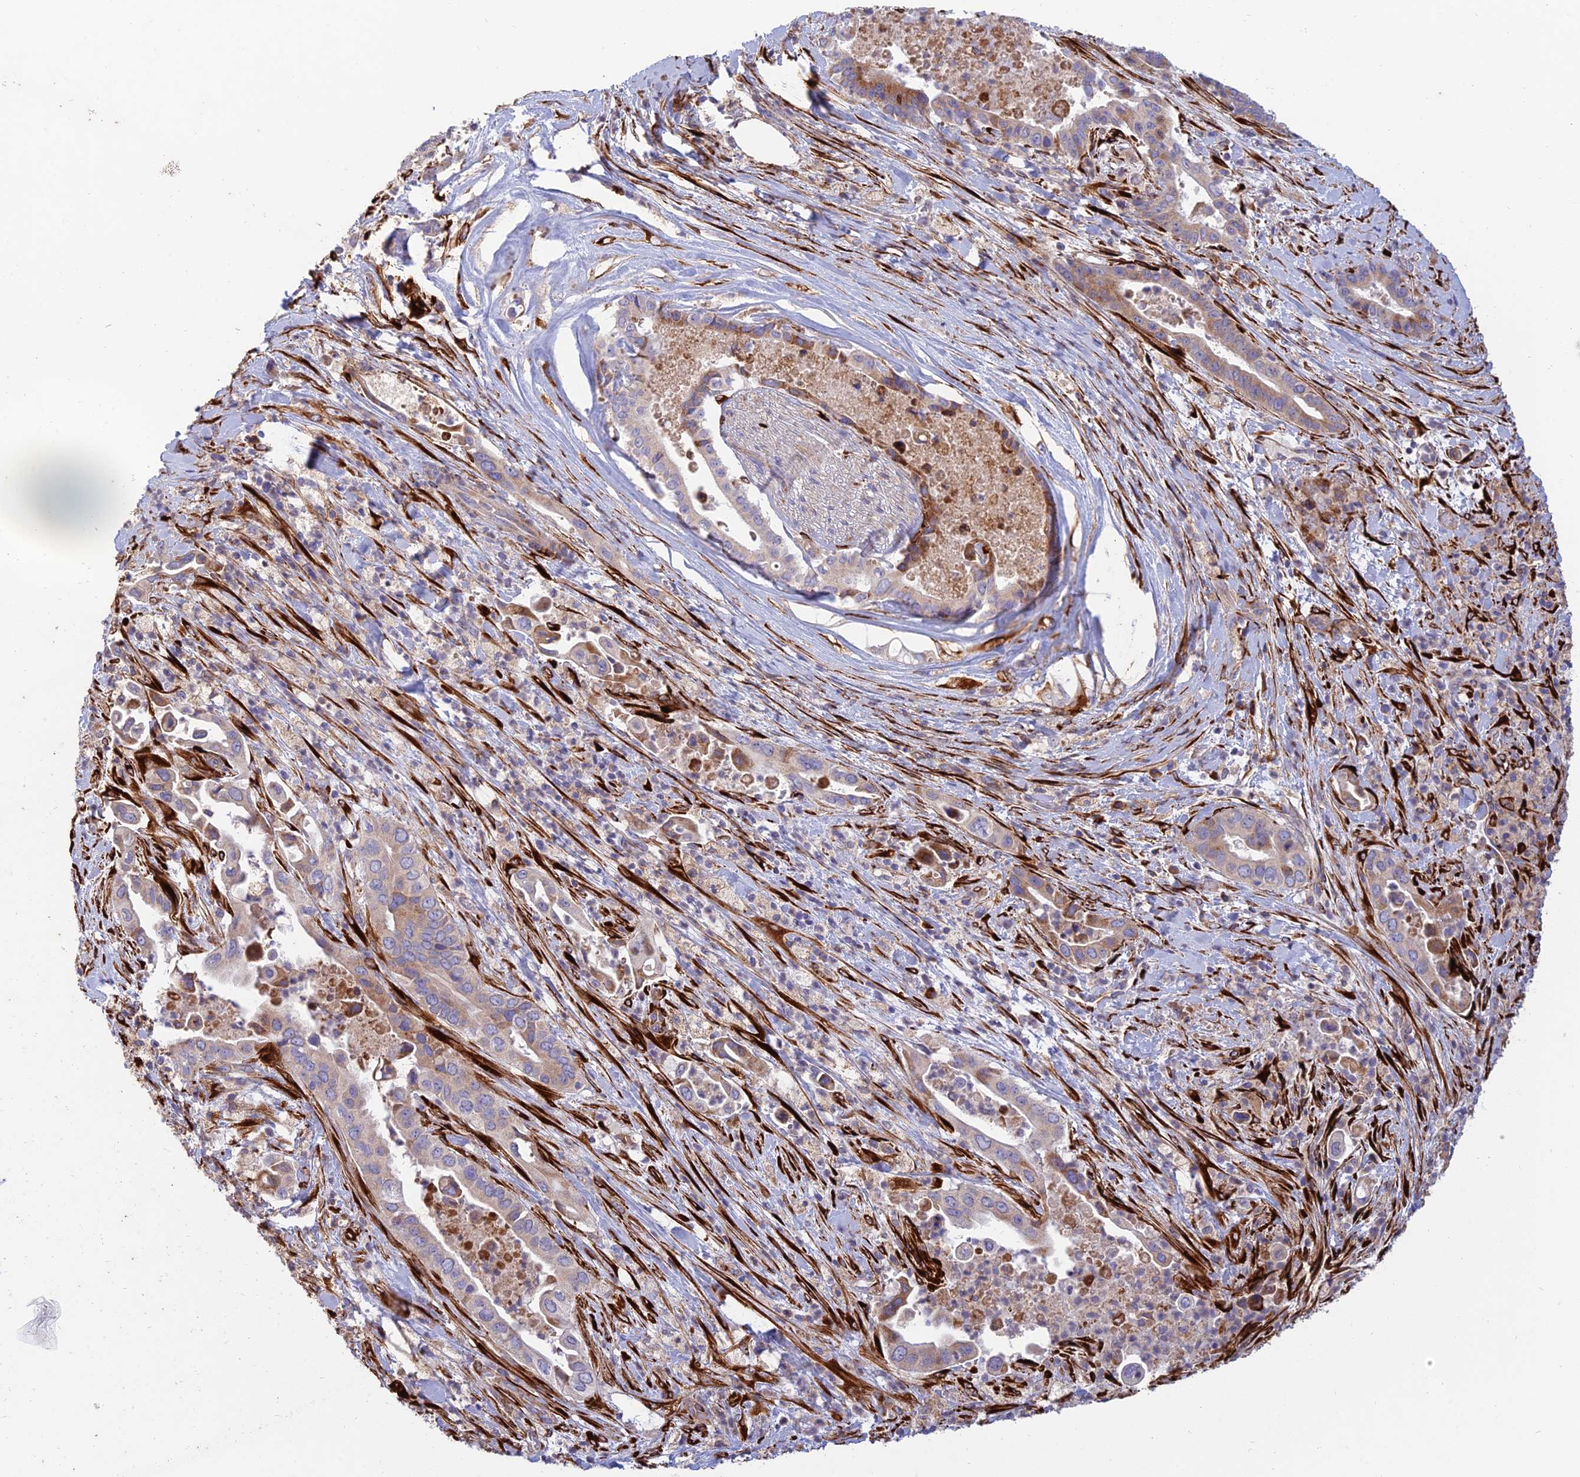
{"staining": {"intensity": "moderate", "quantity": "<25%", "location": "cytoplasmic/membranous"}, "tissue": "pancreatic cancer", "cell_type": "Tumor cells", "image_type": "cancer", "snomed": [{"axis": "morphology", "description": "Adenocarcinoma, NOS"}, {"axis": "topography", "description": "Pancreas"}], "caption": "Immunohistochemical staining of adenocarcinoma (pancreatic) exhibits low levels of moderate cytoplasmic/membranous protein positivity in approximately <25% of tumor cells.", "gene": "RCN3", "patient": {"sex": "female", "age": 77}}